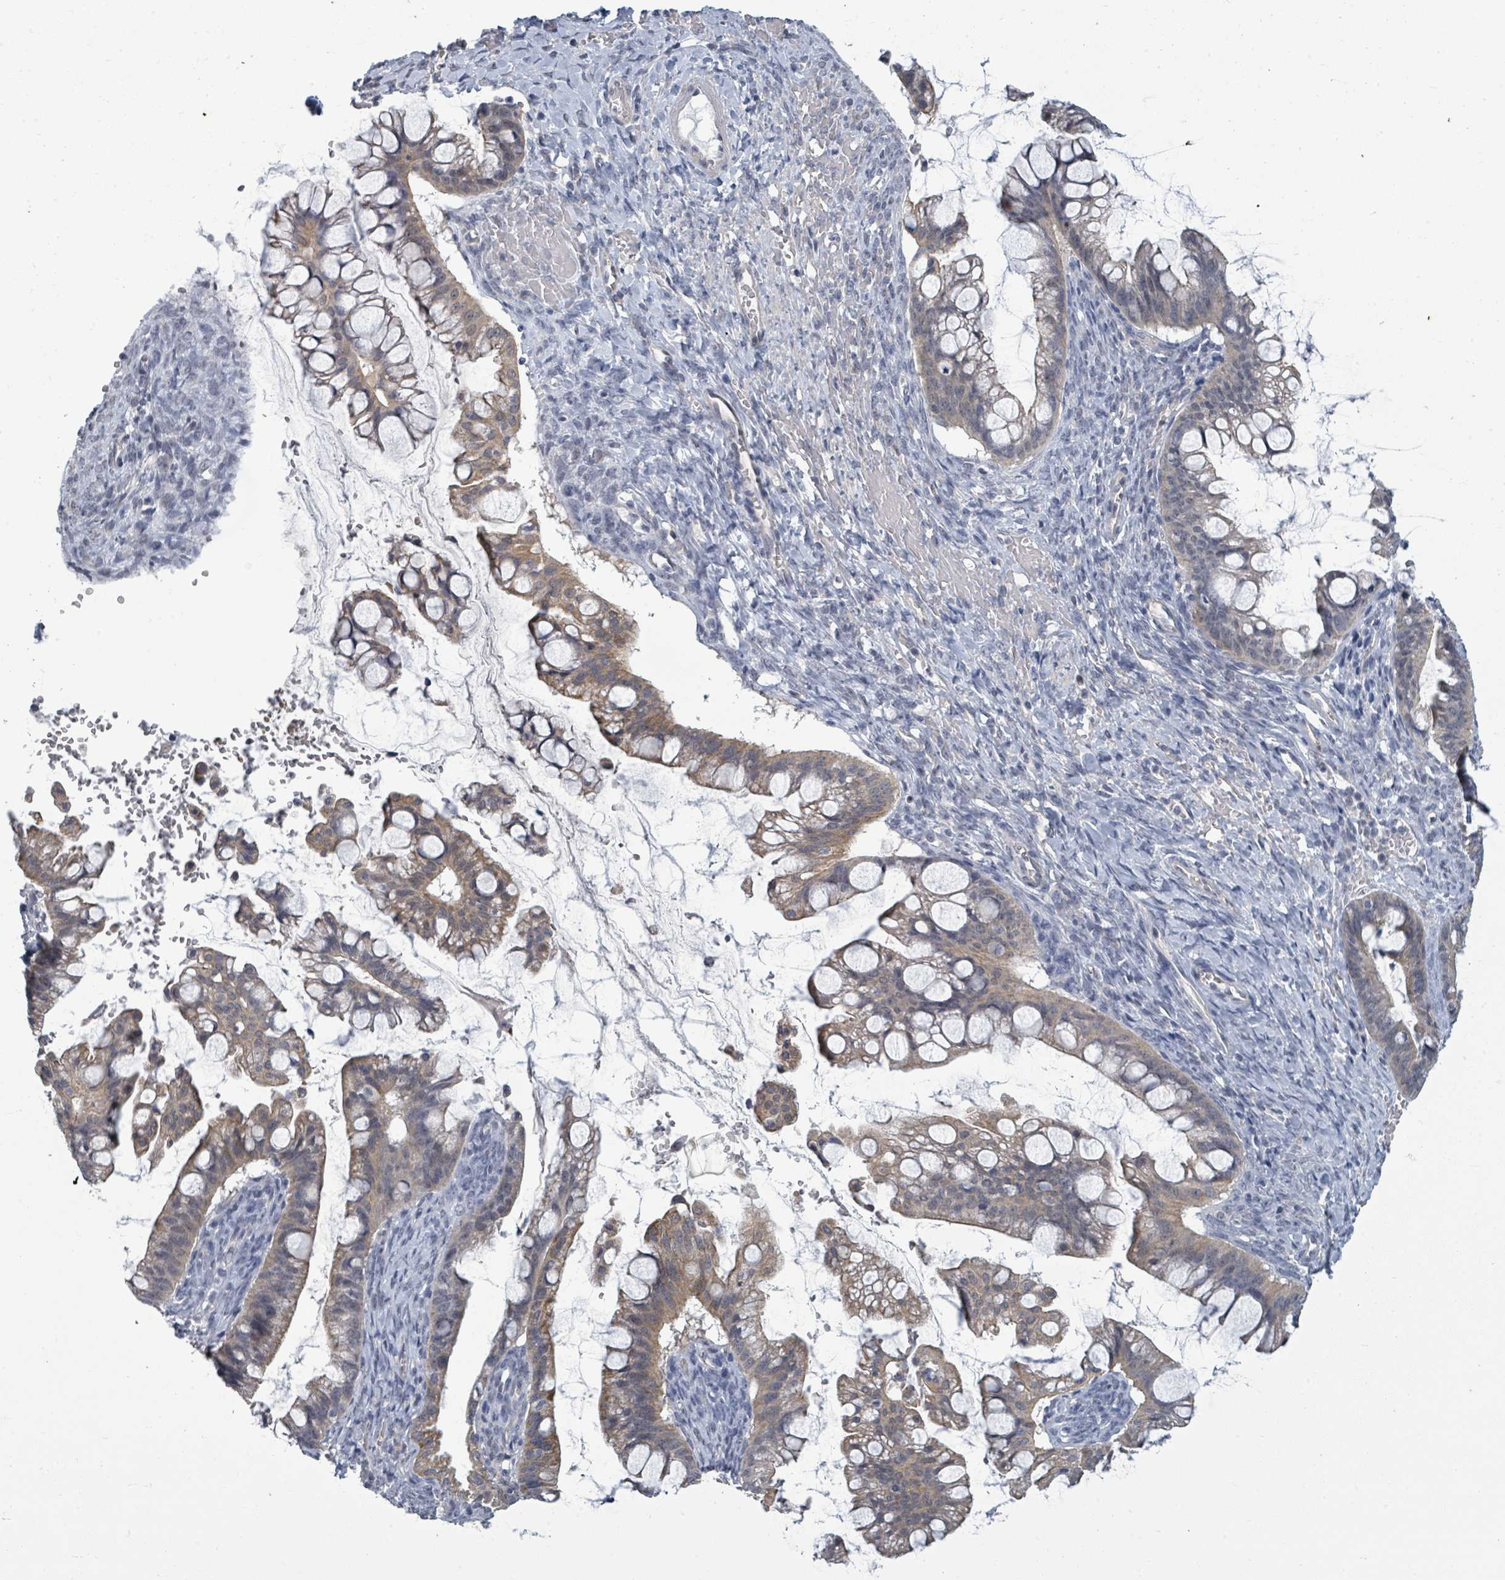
{"staining": {"intensity": "weak", "quantity": ">75%", "location": "cytoplasmic/membranous"}, "tissue": "ovarian cancer", "cell_type": "Tumor cells", "image_type": "cancer", "snomed": [{"axis": "morphology", "description": "Cystadenocarcinoma, mucinous, NOS"}, {"axis": "topography", "description": "Ovary"}], "caption": "Tumor cells show low levels of weak cytoplasmic/membranous positivity in approximately >75% of cells in human ovarian cancer (mucinous cystadenocarcinoma). (DAB IHC with brightfield microscopy, high magnification).", "gene": "ASB12", "patient": {"sex": "female", "age": 73}}